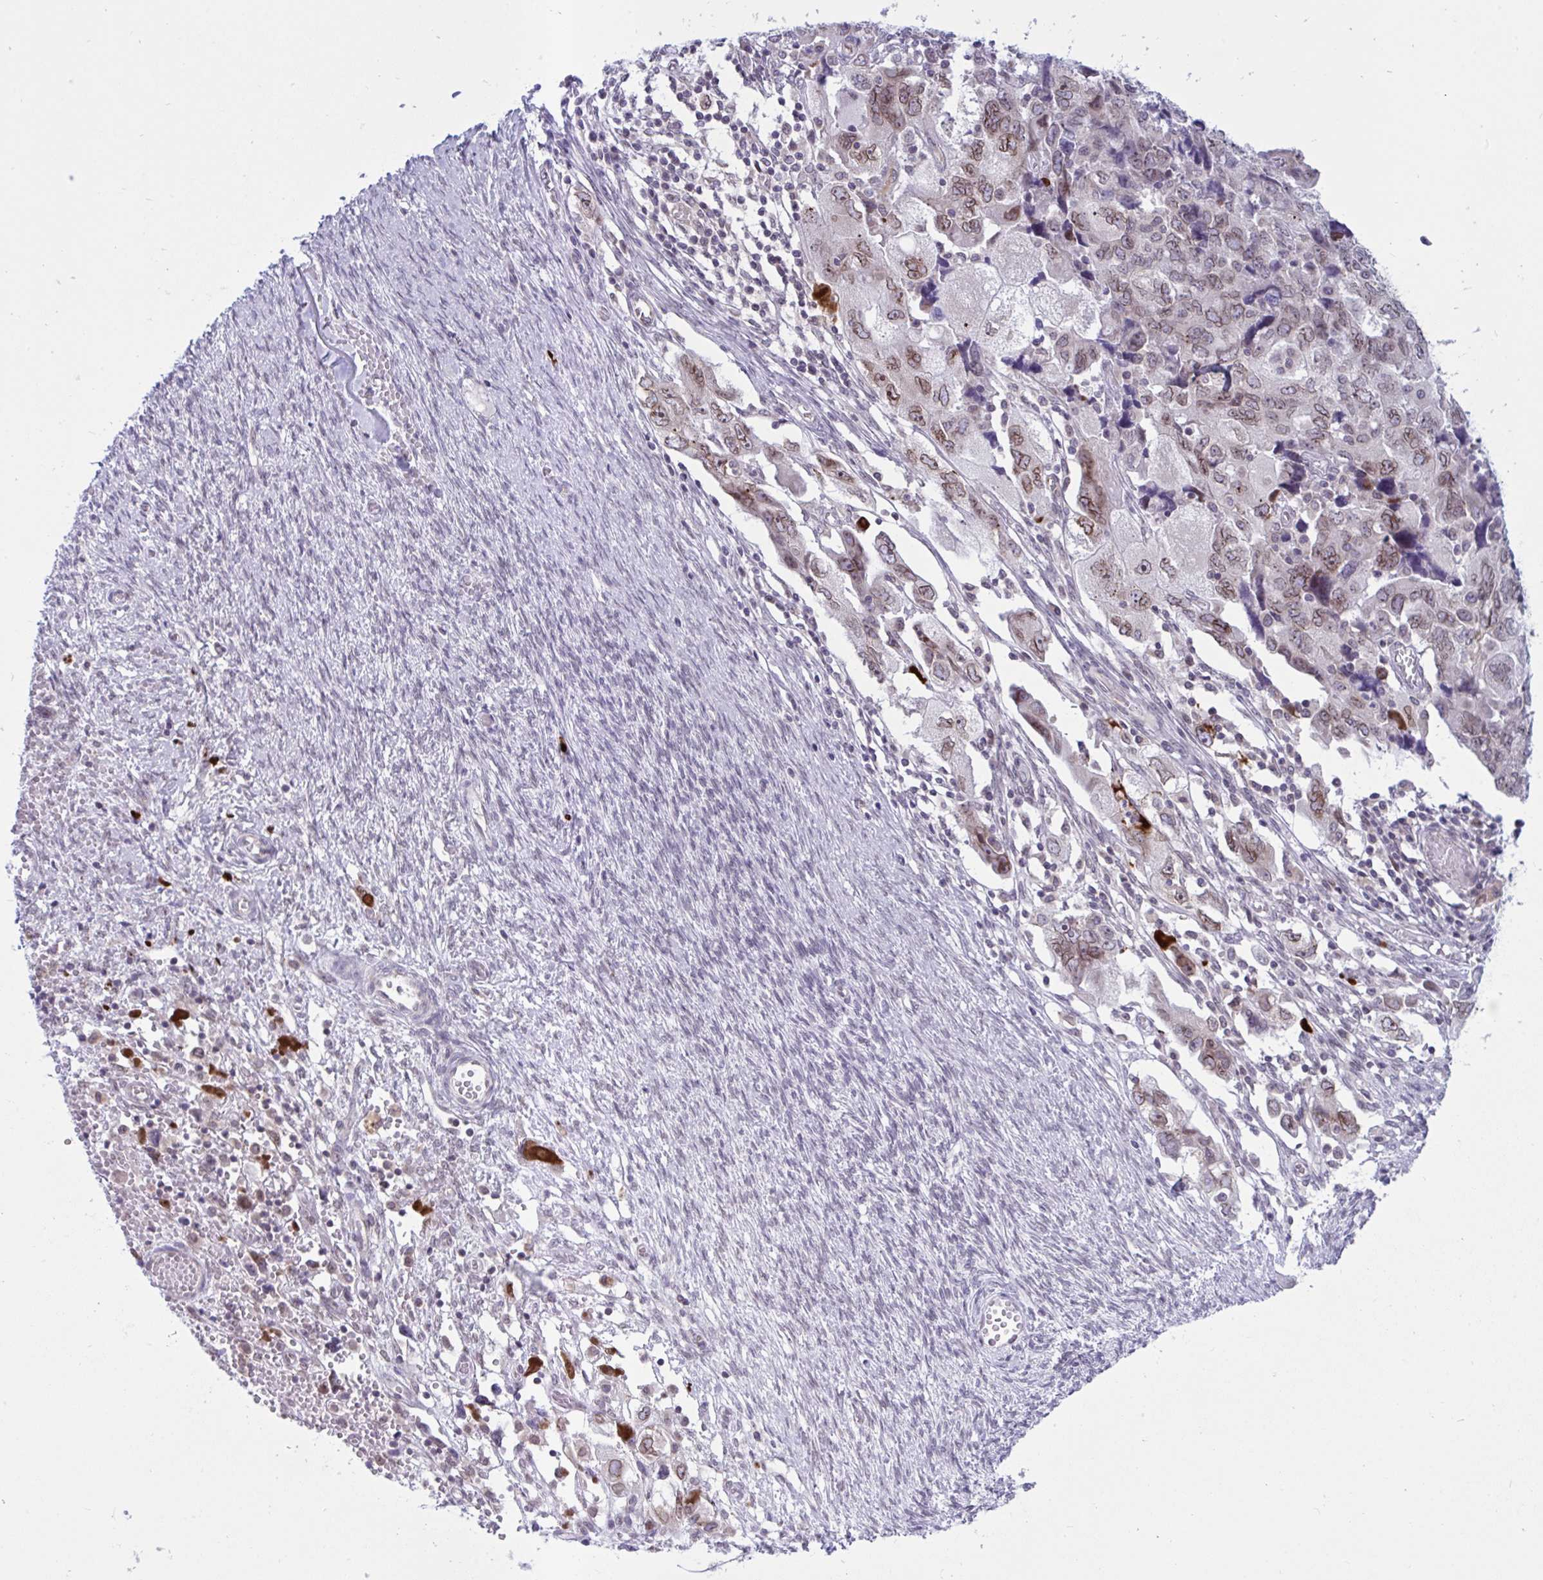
{"staining": {"intensity": "moderate", "quantity": ">75%", "location": "nuclear"}, "tissue": "ovarian cancer", "cell_type": "Tumor cells", "image_type": "cancer", "snomed": [{"axis": "morphology", "description": "Carcinoma, NOS"}, {"axis": "morphology", "description": "Cystadenocarcinoma, serous, NOS"}, {"axis": "topography", "description": "Ovary"}], "caption": "A histopathology image showing moderate nuclear positivity in approximately >75% of tumor cells in serous cystadenocarcinoma (ovarian), as visualized by brown immunohistochemical staining.", "gene": "DOCK11", "patient": {"sex": "female", "age": 69}}